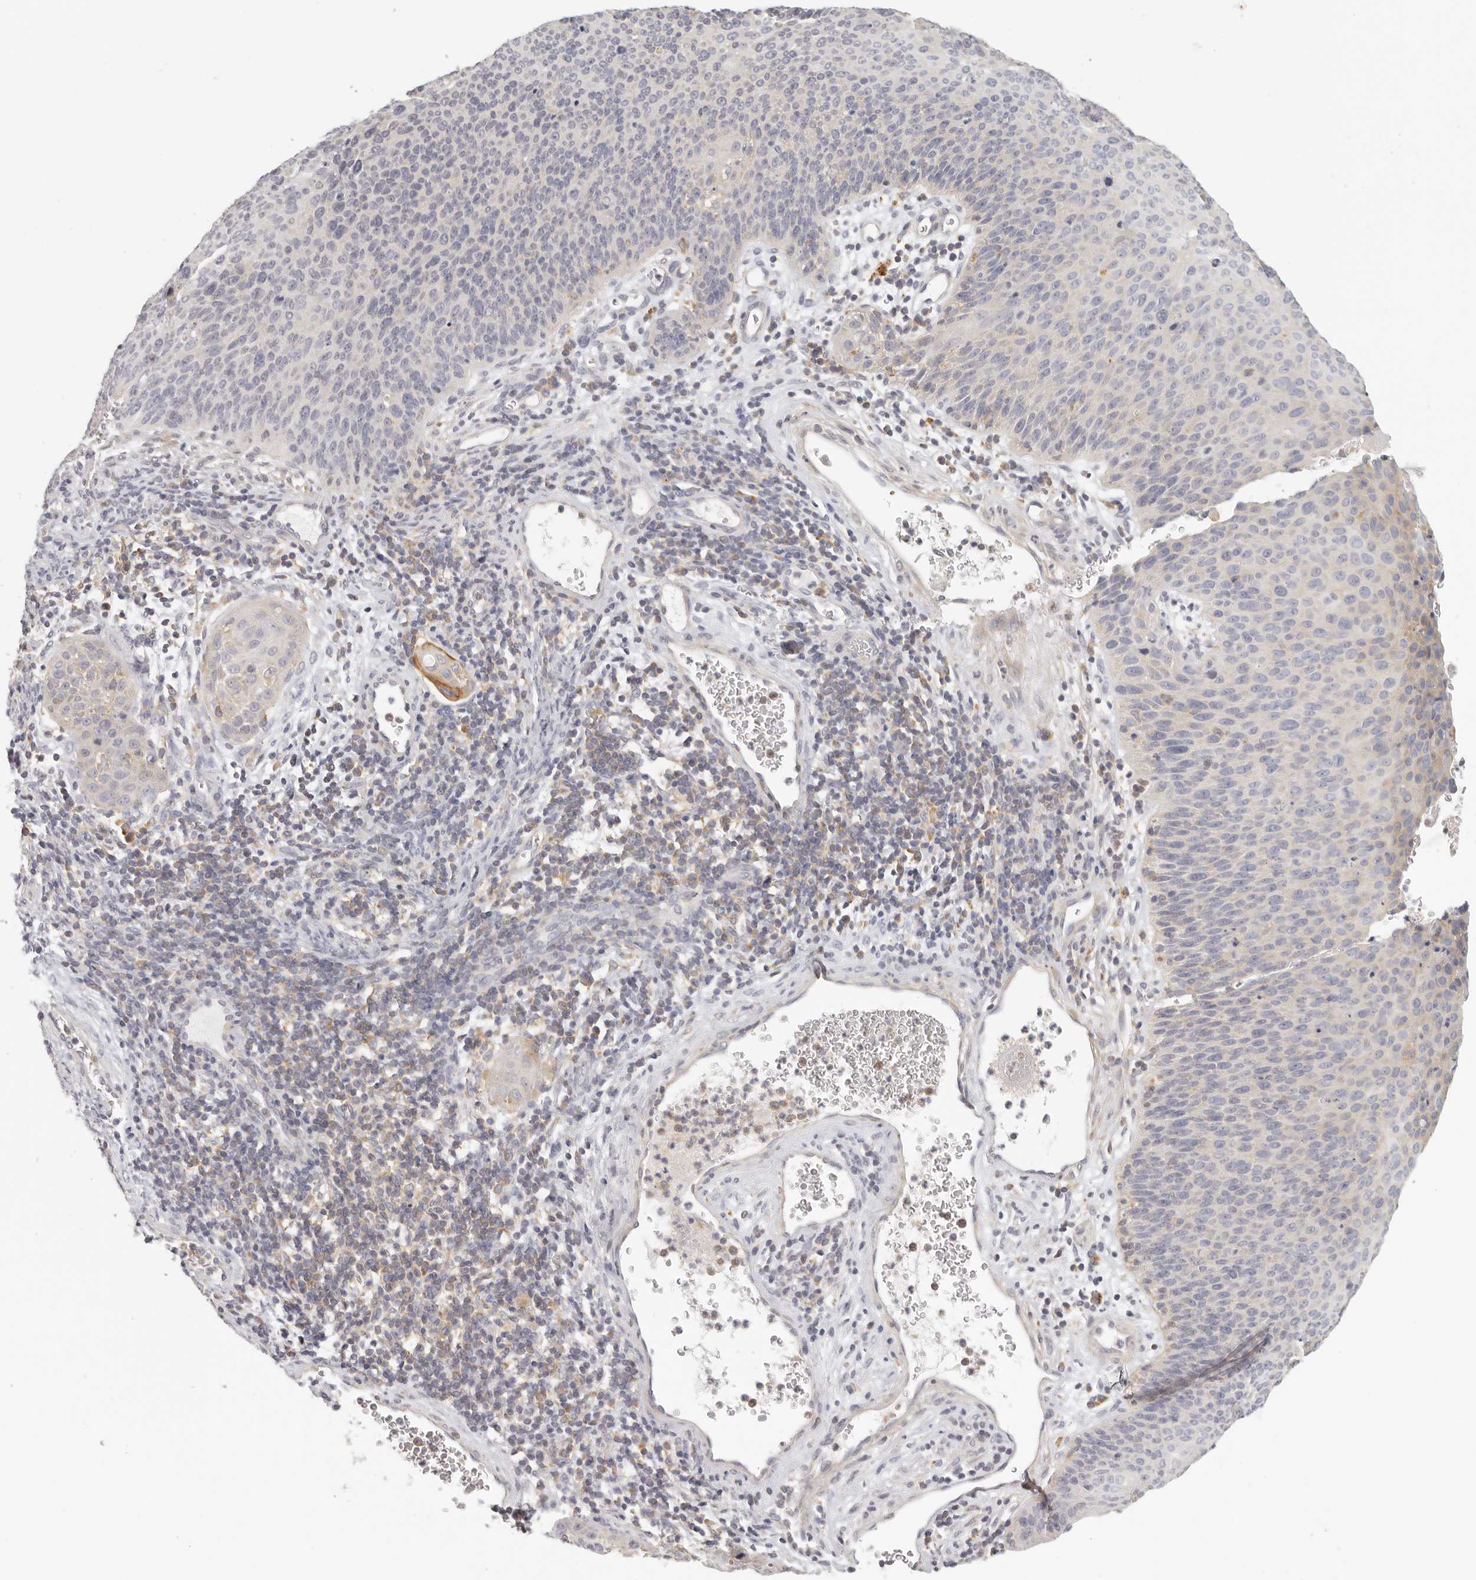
{"staining": {"intensity": "negative", "quantity": "none", "location": "none"}, "tissue": "cervical cancer", "cell_type": "Tumor cells", "image_type": "cancer", "snomed": [{"axis": "morphology", "description": "Squamous cell carcinoma, NOS"}, {"axis": "topography", "description": "Cervix"}], "caption": "The photomicrograph reveals no staining of tumor cells in cervical squamous cell carcinoma.", "gene": "ANXA9", "patient": {"sex": "female", "age": 55}}